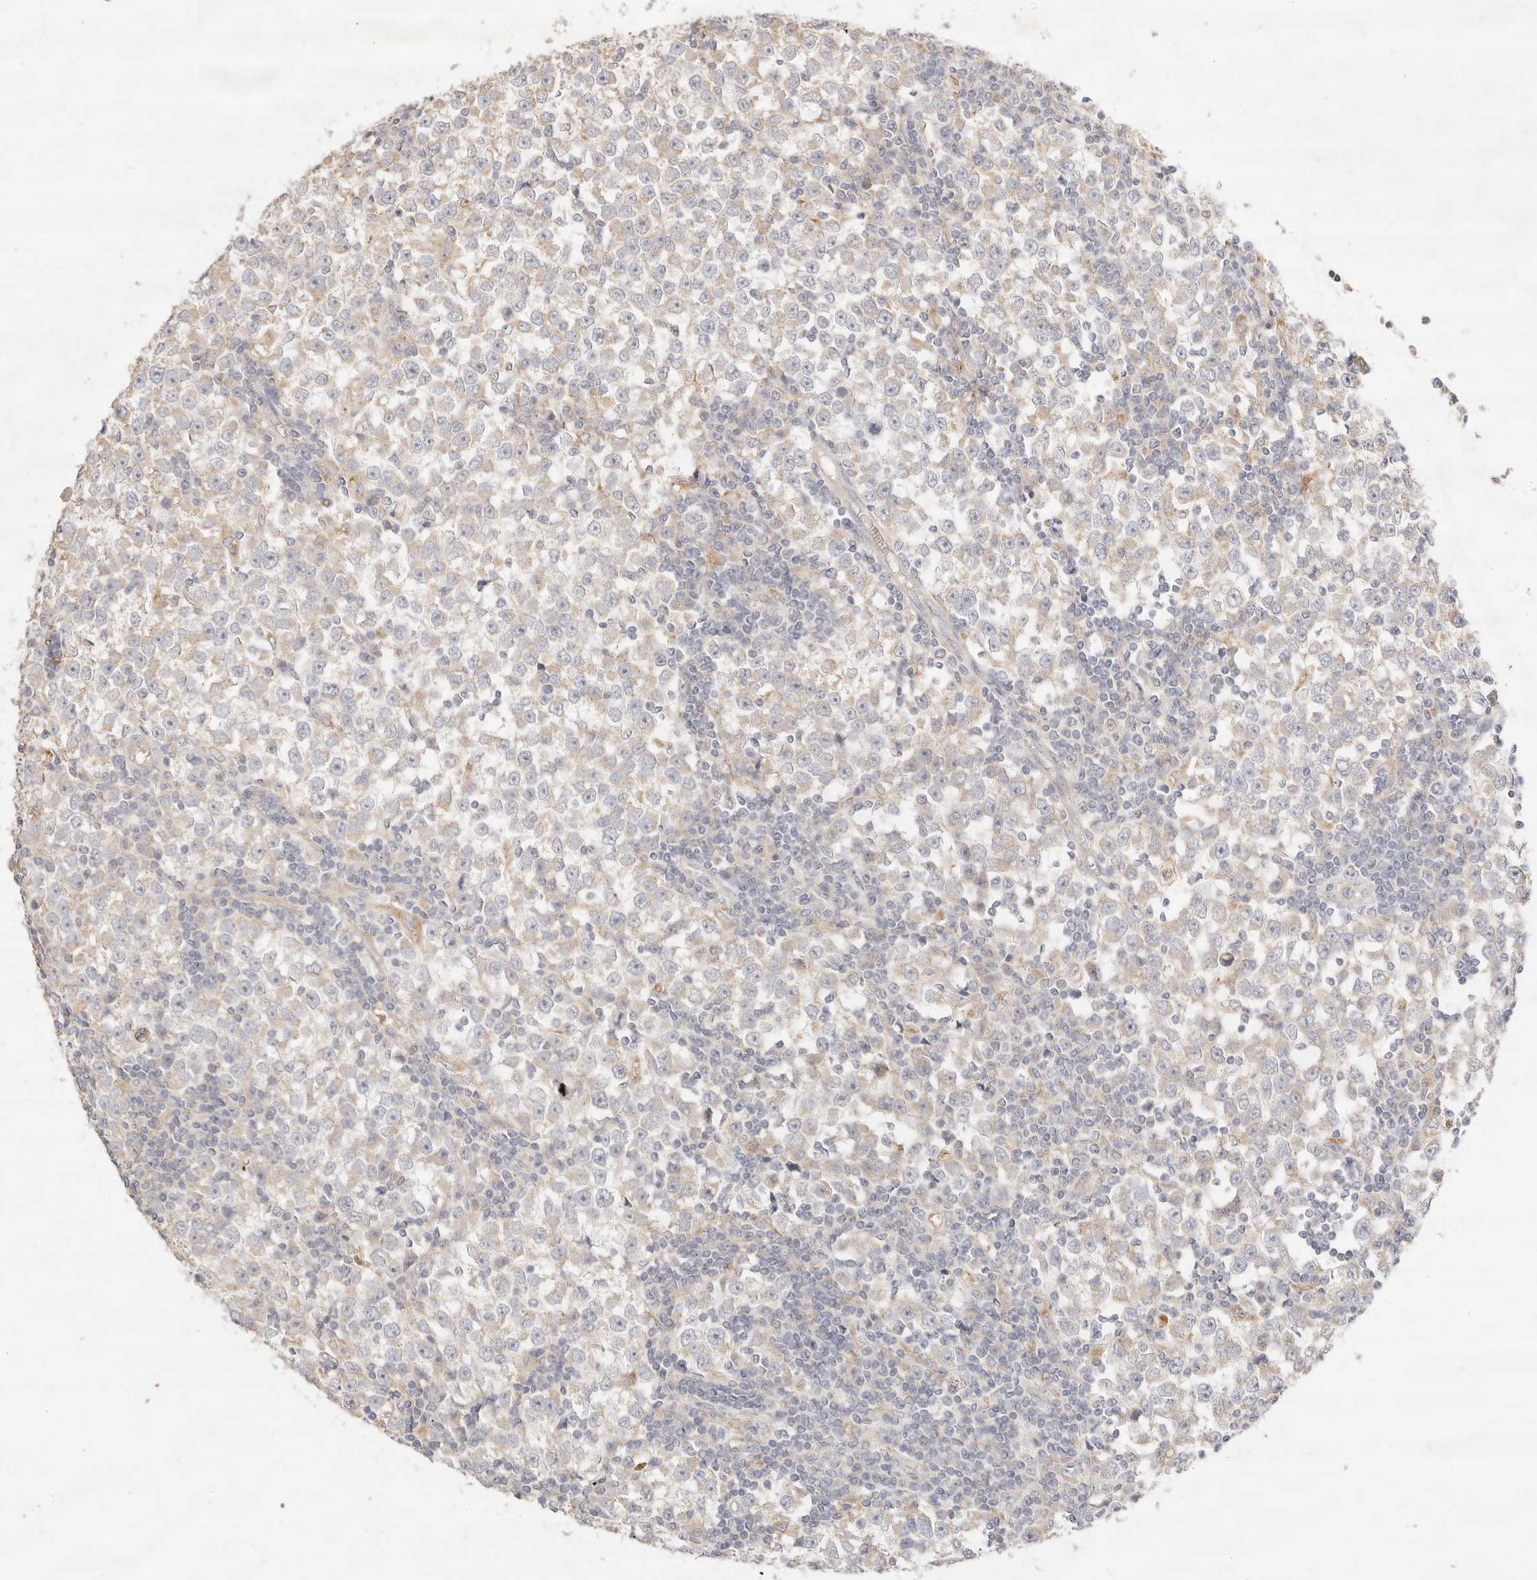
{"staining": {"intensity": "negative", "quantity": "none", "location": "none"}, "tissue": "testis cancer", "cell_type": "Tumor cells", "image_type": "cancer", "snomed": [{"axis": "morphology", "description": "Seminoma, NOS"}, {"axis": "topography", "description": "Testis"}], "caption": "This is a image of immunohistochemistry (IHC) staining of seminoma (testis), which shows no positivity in tumor cells.", "gene": "ACOX1", "patient": {"sex": "male", "age": 65}}